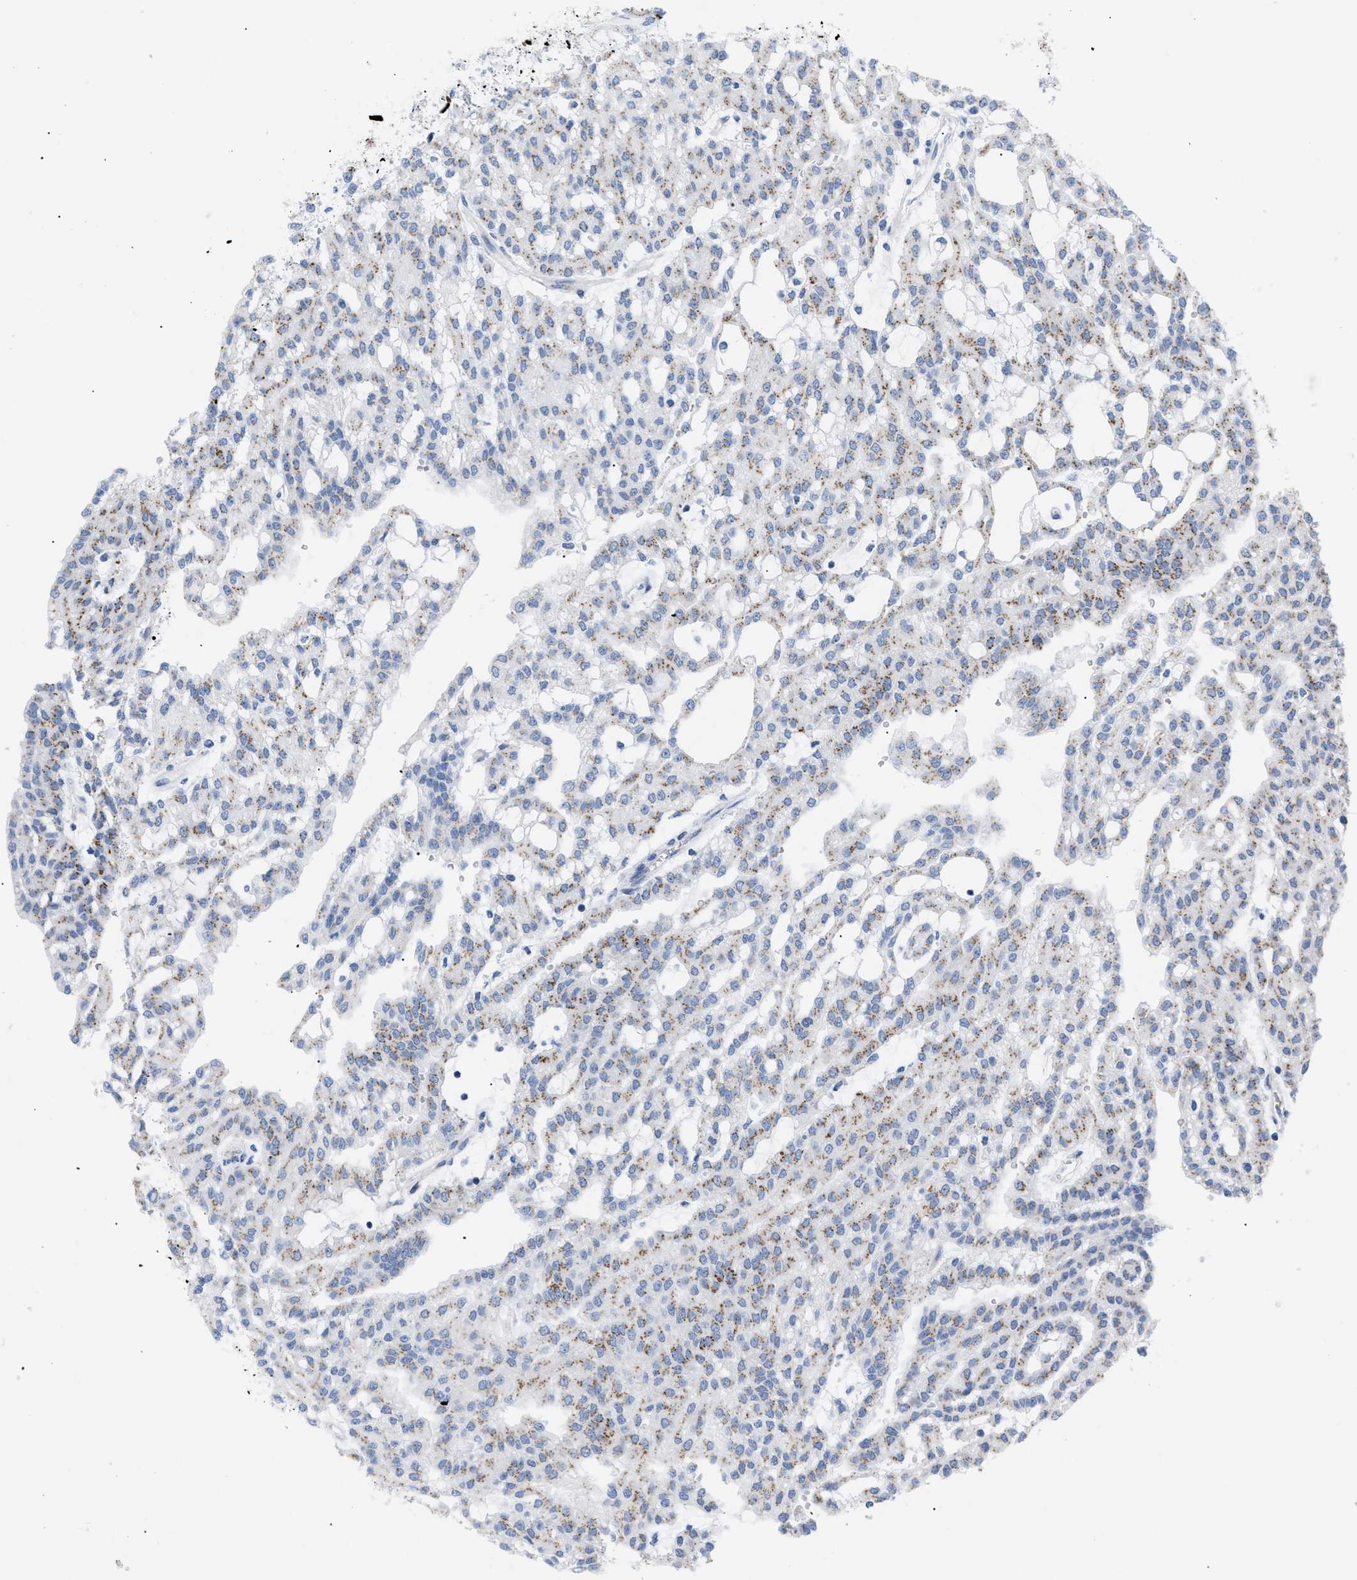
{"staining": {"intensity": "moderate", "quantity": ">75%", "location": "cytoplasmic/membranous"}, "tissue": "renal cancer", "cell_type": "Tumor cells", "image_type": "cancer", "snomed": [{"axis": "morphology", "description": "Adenocarcinoma, NOS"}, {"axis": "topography", "description": "Kidney"}], "caption": "Renal cancer tissue exhibits moderate cytoplasmic/membranous positivity in about >75% of tumor cells, visualized by immunohistochemistry.", "gene": "TMEM17", "patient": {"sex": "male", "age": 63}}